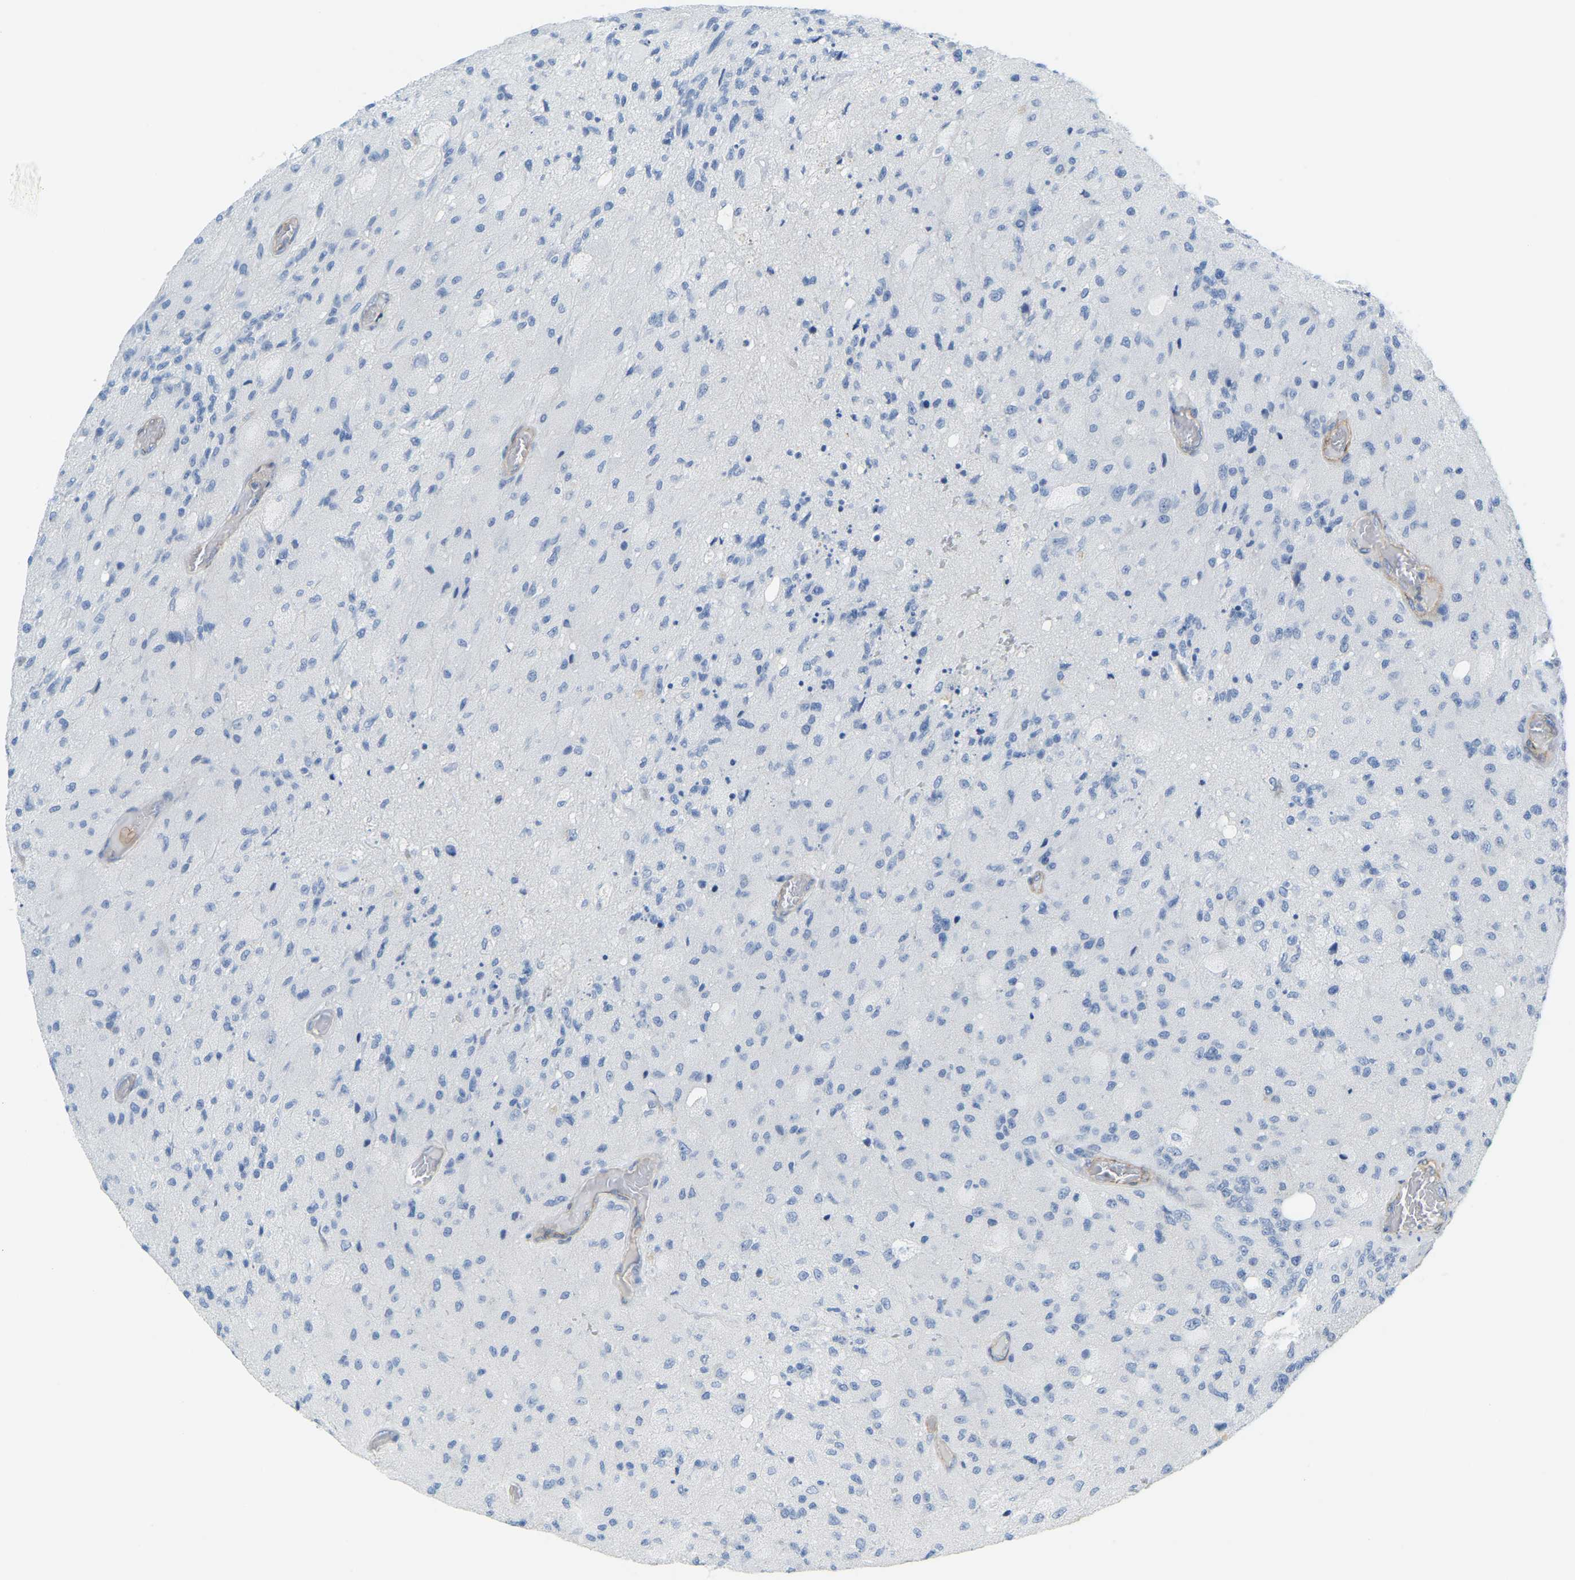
{"staining": {"intensity": "negative", "quantity": "none", "location": "none"}, "tissue": "glioma", "cell_type": "Tumor cells", "image_type": "cancer", "snomed": [{"axis": "morphology", "description": "Normal tissue, NOS"}, {"axis": "morphology", "description": "Glioma, malignant, High grade"}, {"axis": "topography", "description": "Cerebral cortex"}], "caption": "High magnification brightfield microscopy of glioma stained with DAB (3,3'-diaminobenzidine) (brown) and counterstained with hematoxylin (blue): tumor cells show no significant staining. (Brightfield microscopy of DAB immunohistochemistry (IHC) at high magnification).", "gene": "MYL3", "patient": {"sex": "male", "age": 77}}